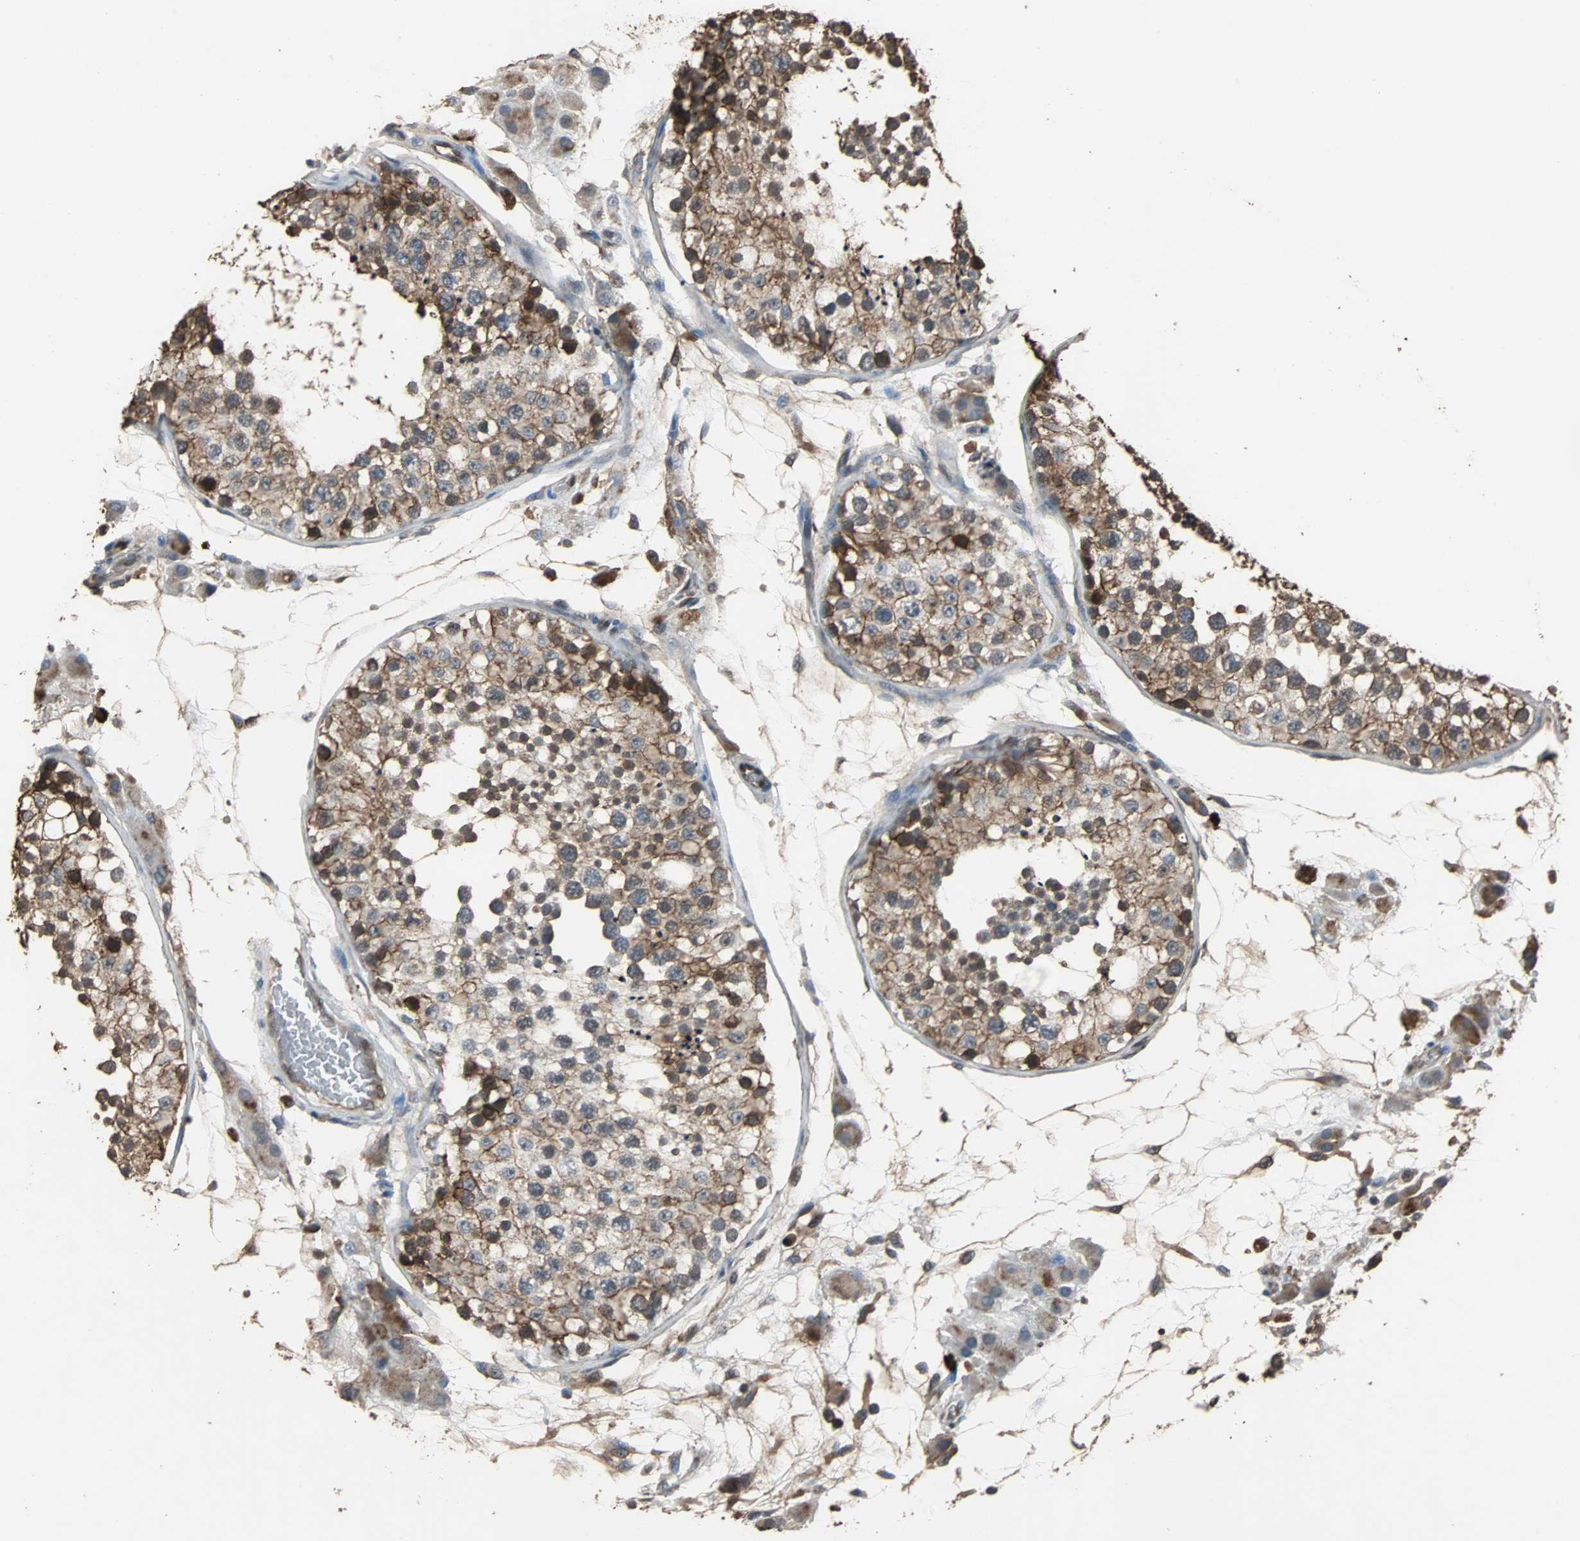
{"staining": {"intensity": "strong", "quantity": ">75%", "location": "cytoplasmic/membranous"}, "tissue": "testis", "cell_type": "Cells in seminiferous ducts", "image_type": "normal", "snomed": [{"axis": "morphology", "description": "Normal tissue, NOS"}, {"axis": "topography", "description": "Testis"}], "caption": "Testis stained with DAB (3,3'-diaminobenzidine) immunohistochemistry displays high levels of strong cytoplasmic/membranous expression in about >75% of cells in seminiferous ducts.", "gene": "NDRG1", "patient": {"sex": "male", "age": 26}}